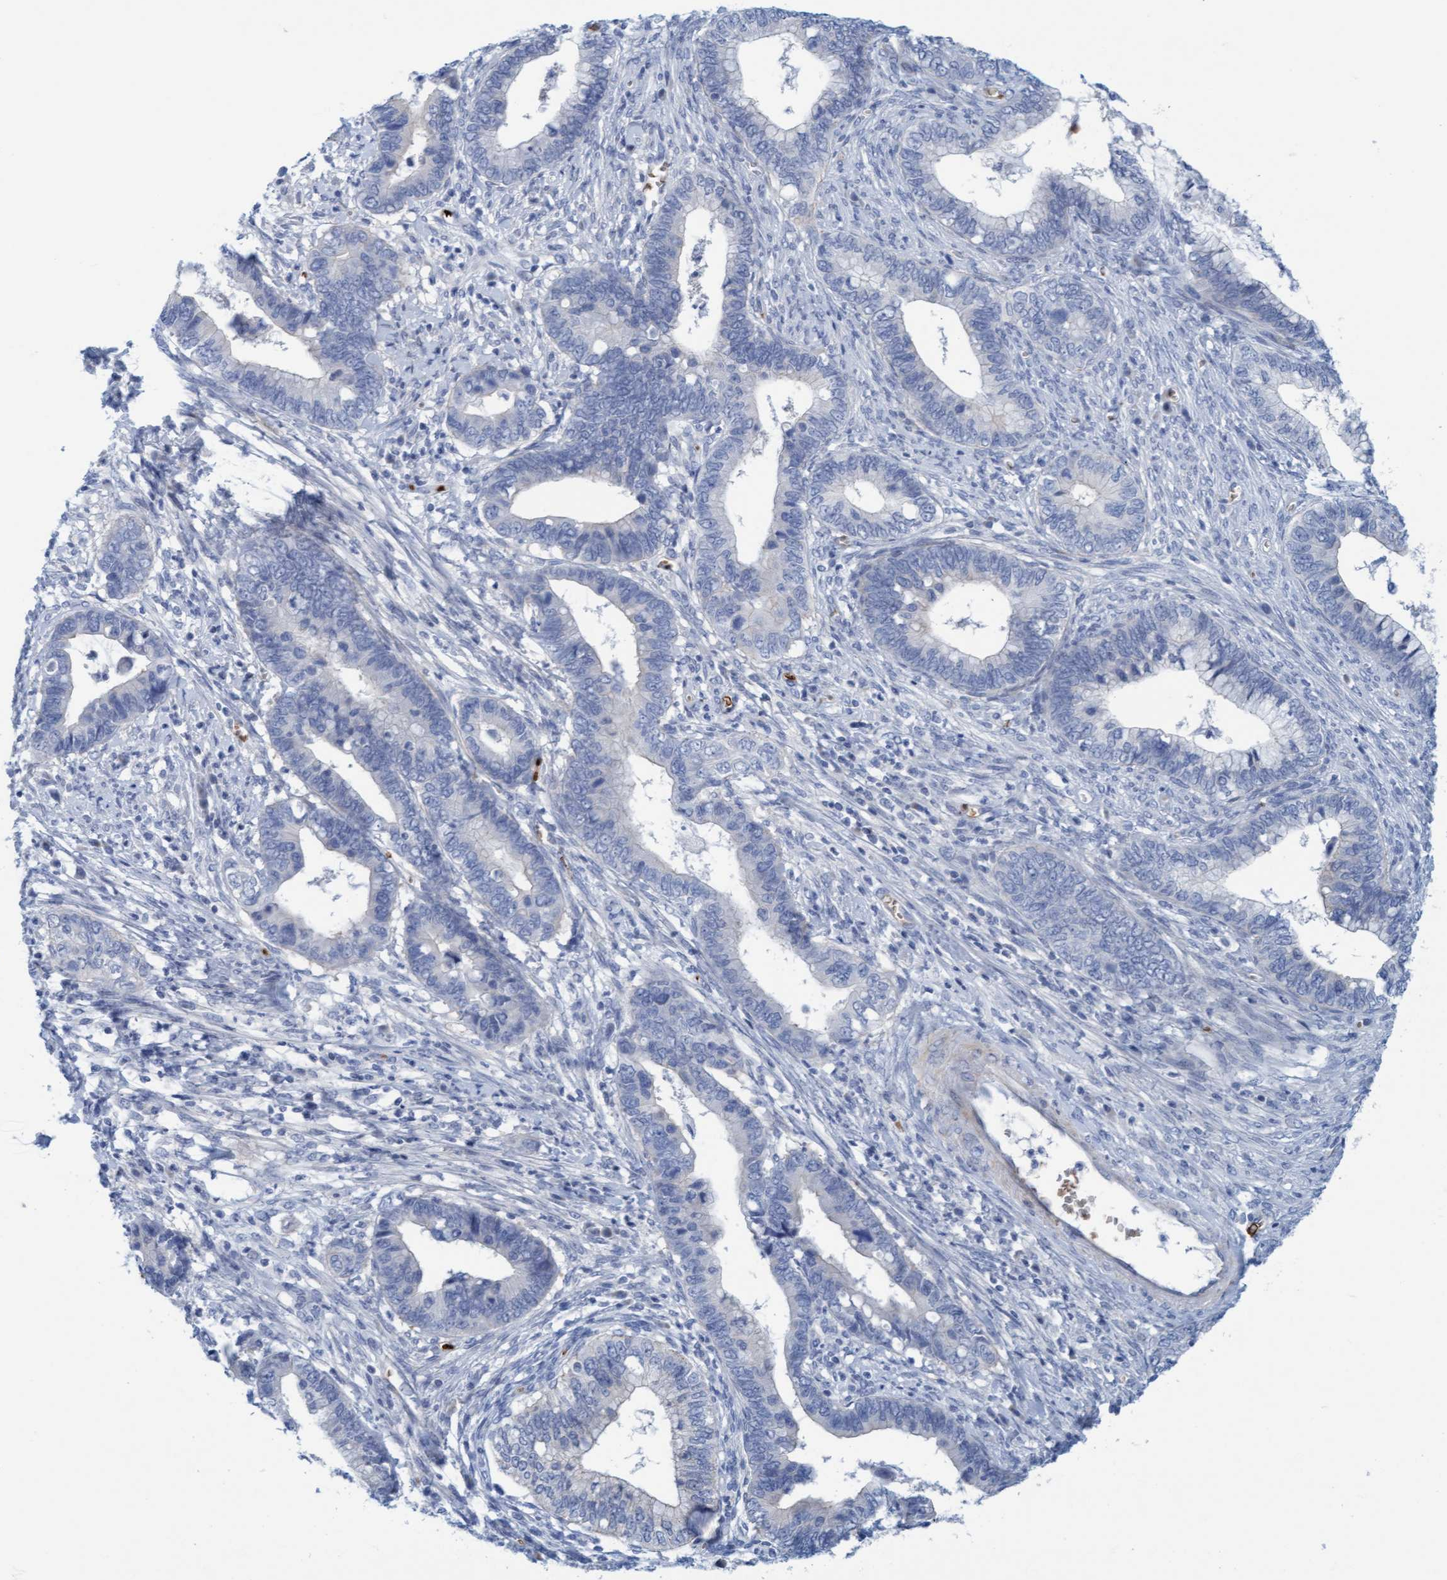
{"staining": {"intensity": "negative", "quantity": "none", "location": "none"}, "tissue": "cervical cancer", "cell_type": "Tumor cells", "image_type": "cancer", "snomed": [{"axis": "morphology", "description": "Adenocarcinoma, NOS"}, {"axis": "topography", "description": "Cervix"}], "caption": "There is no significant staining in tumor cells of cervical cancer.", "gene": "P2RX5", "patient": {"sex": "female", "age": 44}}